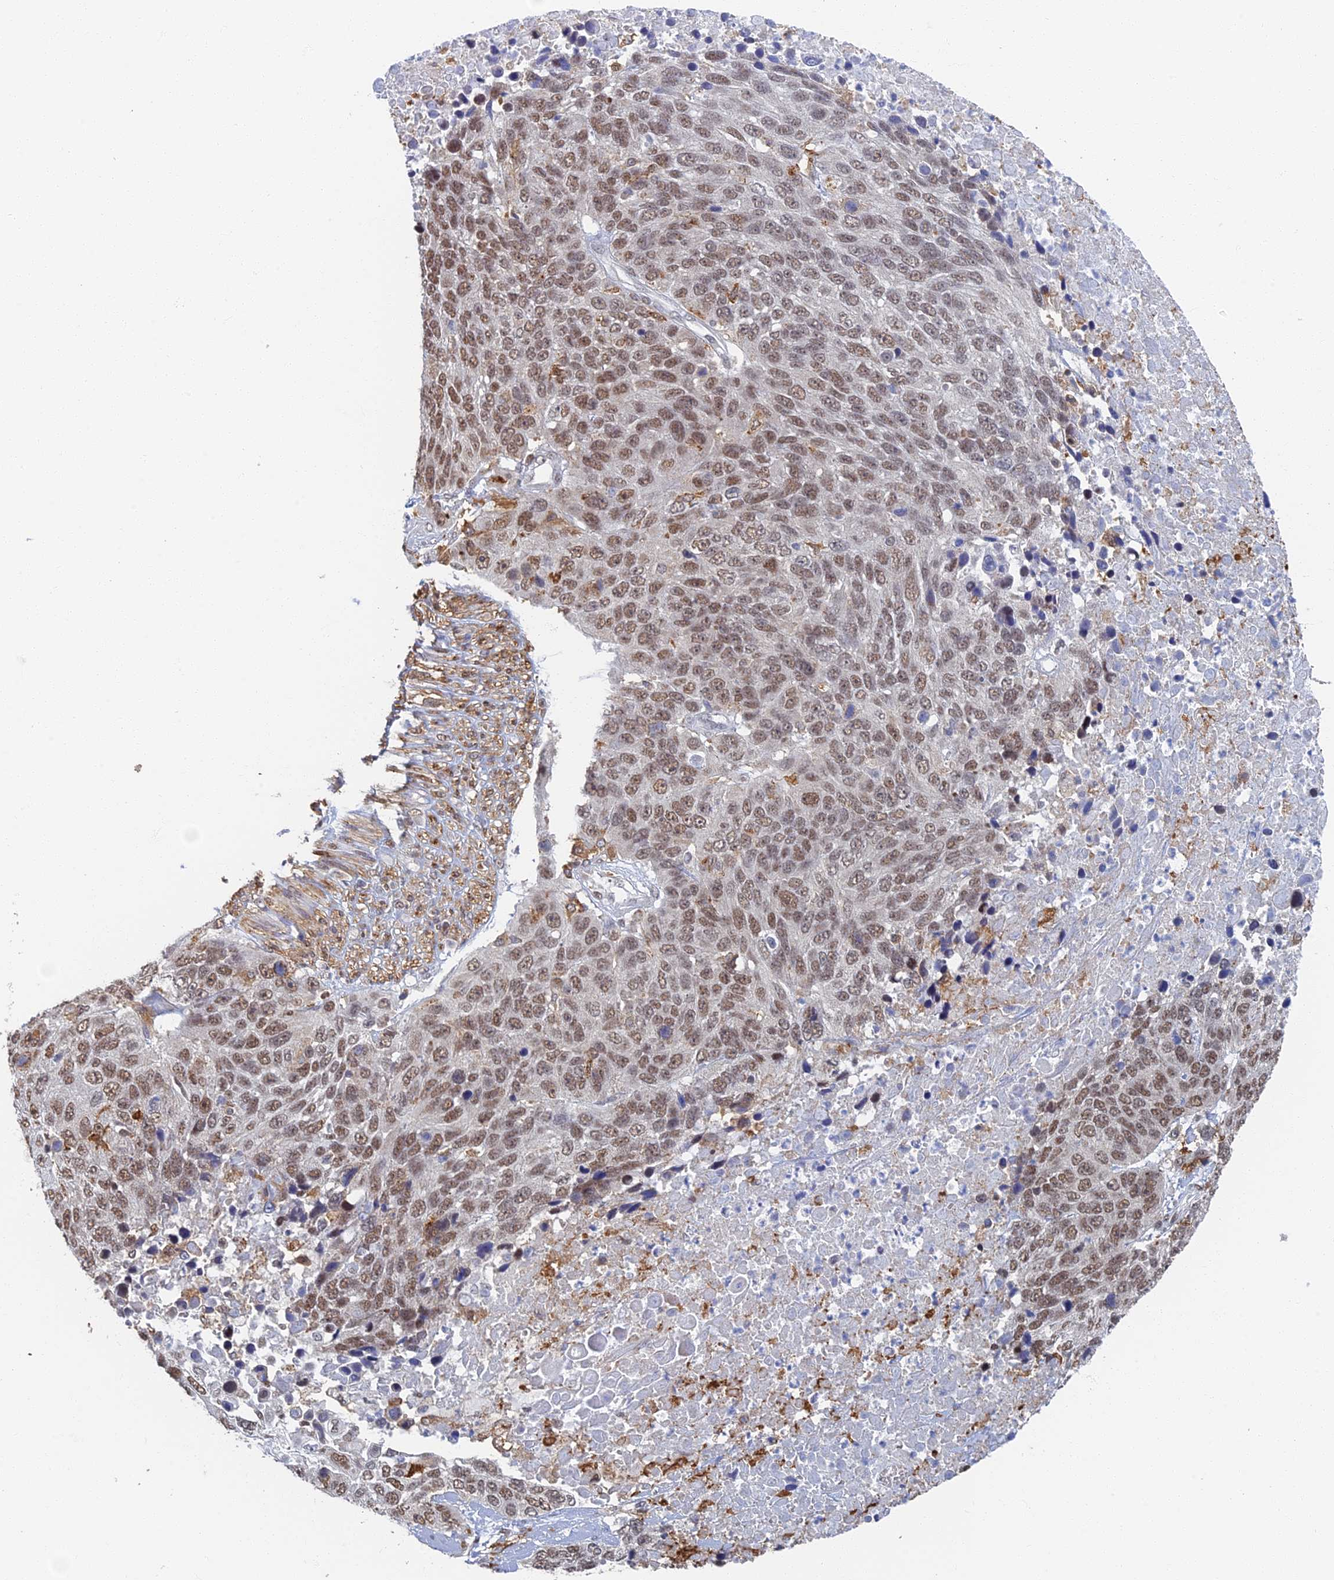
{"staining": {"intensity": "moderate", "quantity": ">75%", "location": "nuclear"}, "tissue": "lung cancer", "cell_type": "Tumor cells", "image_type": "cancer", "snomed": [{"axis": "morphology", "description": "Normal tissue, NOS"}, {"axis": "morphology", "description": "Squamous cell carcinoma, NOS"}, {"axis": "topography", "description": "Lymph node"}, {"axis": "topography", "description": "Lung"}], "caption": "Lung squamous cell carcinoma was stained to show a protein in brown. There is medium levels of moderate nuclear expression in about >75% of tumor cells. The protein is stained brown, and the nuclei are stained in blue (DAB IHC with brightfield microscopy, high magnification).", "gene": "GPATCH1", "patient": {"sex": "male", "age": 66}}